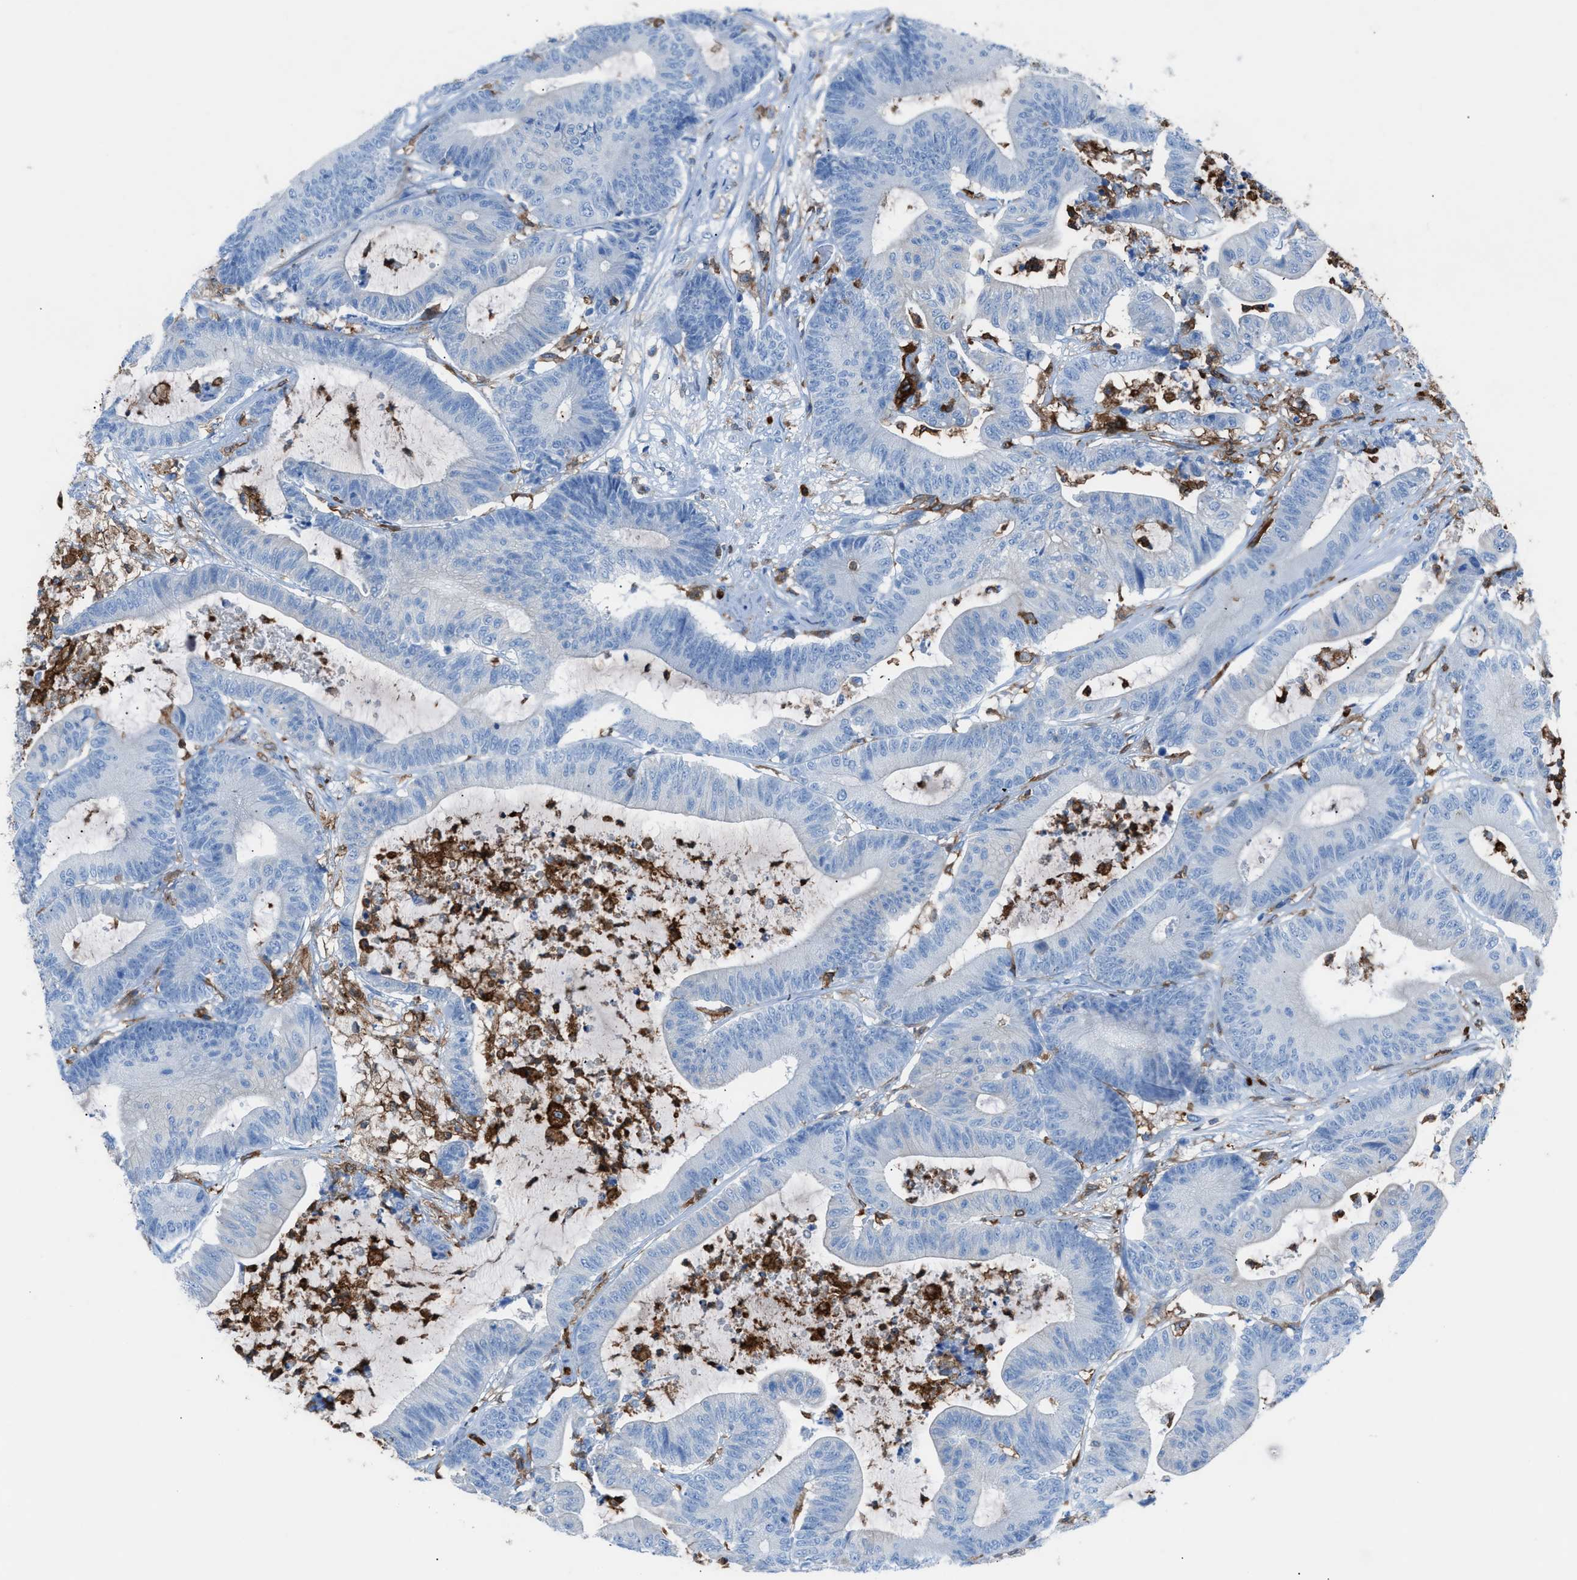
{"staining": {"intensity": "negative", "quantity": "none", "location": "none"}, "tissue": "colorectal cancer", "cell_type": "Tumor cells", "image_type": "cancer", "snomed": [{"axis": "morphology", "description": "Adenocarcinoma, NOS"}, {"axis": "topography", "description": "Colon"}], "caption": "DAB (3,3'-diaminobenzidine) immunohistochemical staining of human colorectal adenocarcinoma exhibits no significant expression in tumor cells. (Immunohistochemistry, brightfield microscopy, high magnification).", "gene": "ITGB2", "patient": {"sex": "female", "age": 84}}